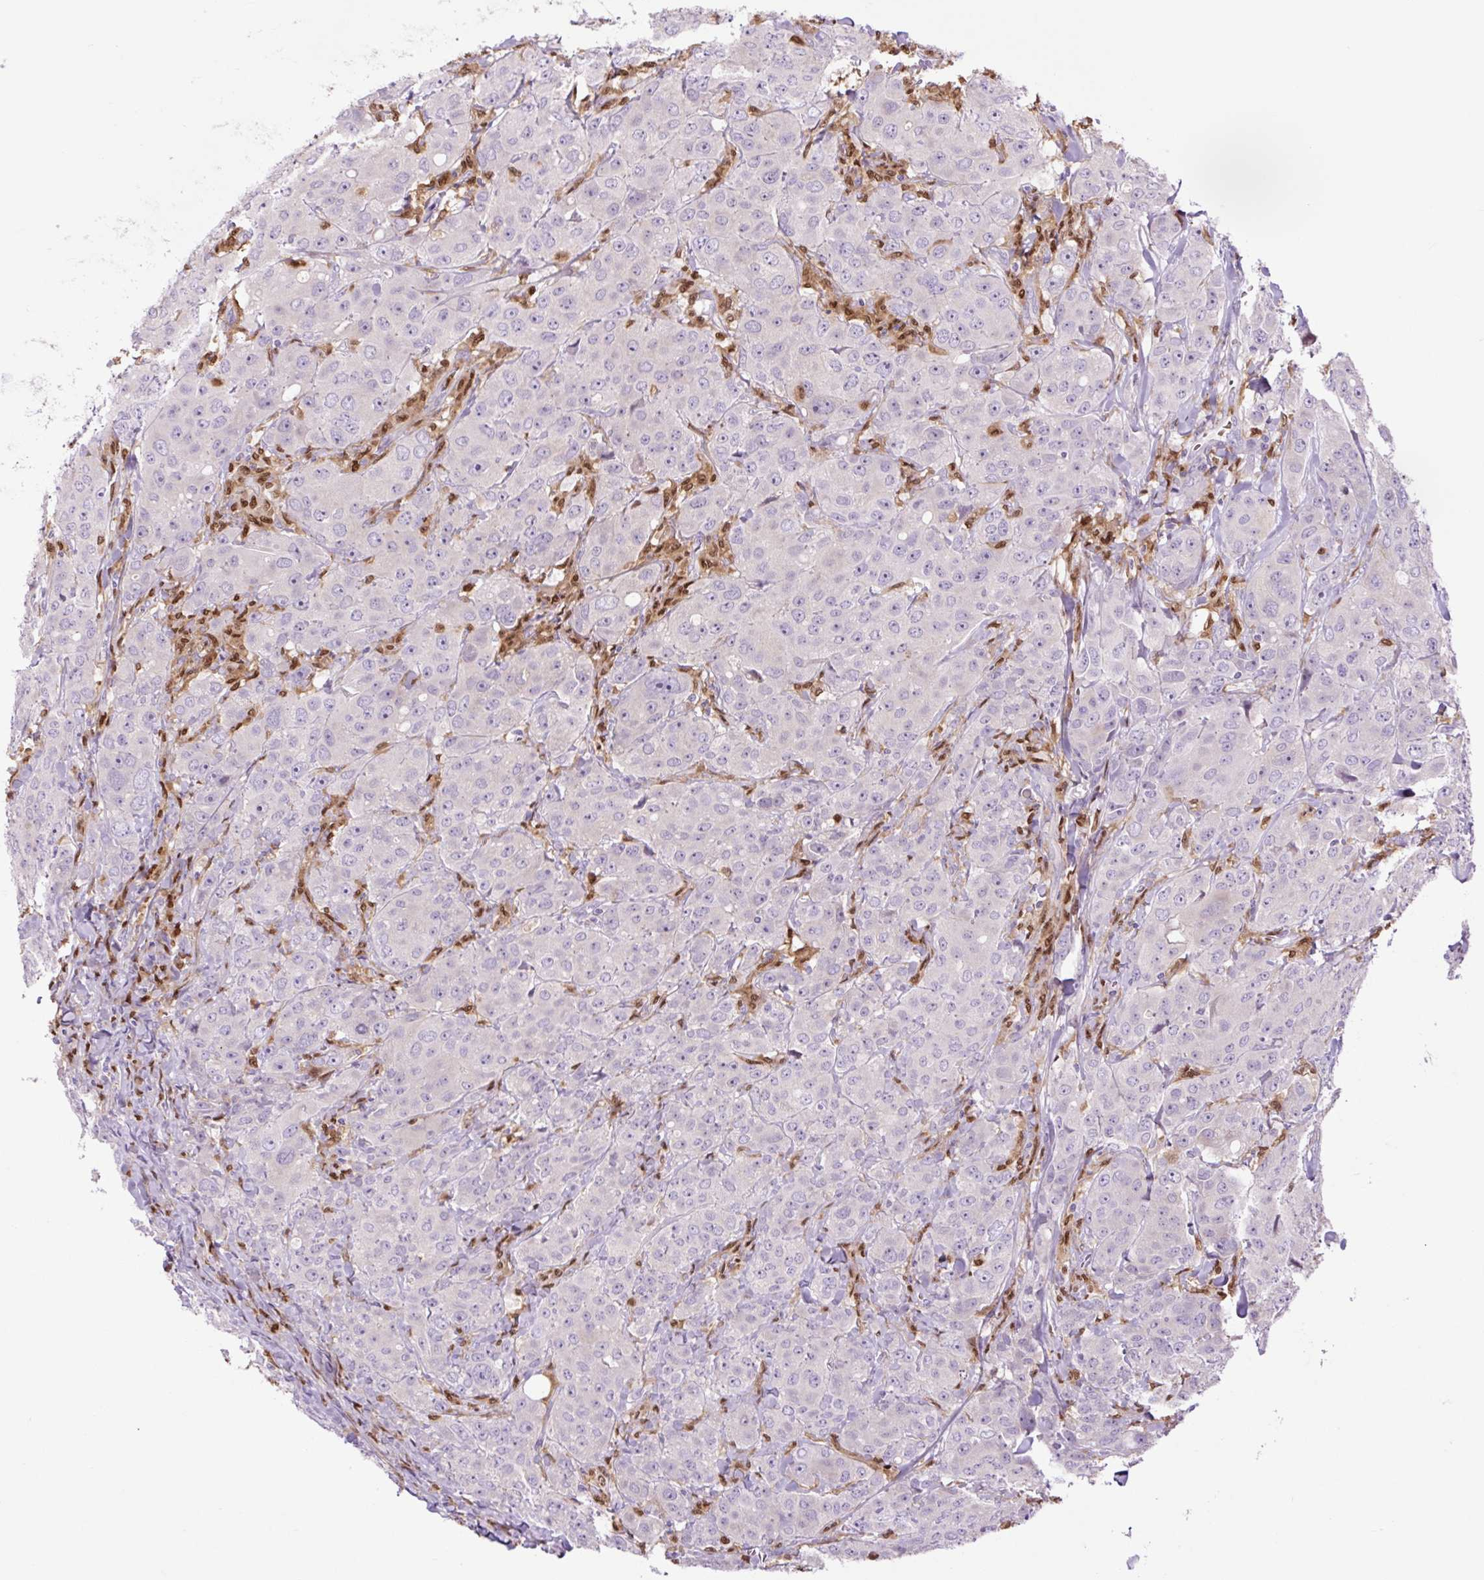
{"staining": {"intensity": "negative", "quantity": "none", "location": "none"}, "tissue": "breast cancer", "cell_type": "Tumor cells", "image_type": "cancer", "snomed": [{"axis": "morphology", "description": "Duct carcinoma"}, {"axis": "topography", "description": "Breast"}], "caption": "Immunohistochemical staining of intraductal carcinoma (breast) shows no significant positivity in tumor cells.", "gene": "SPI1", "patient": {"sex": "female", "age": 43}}